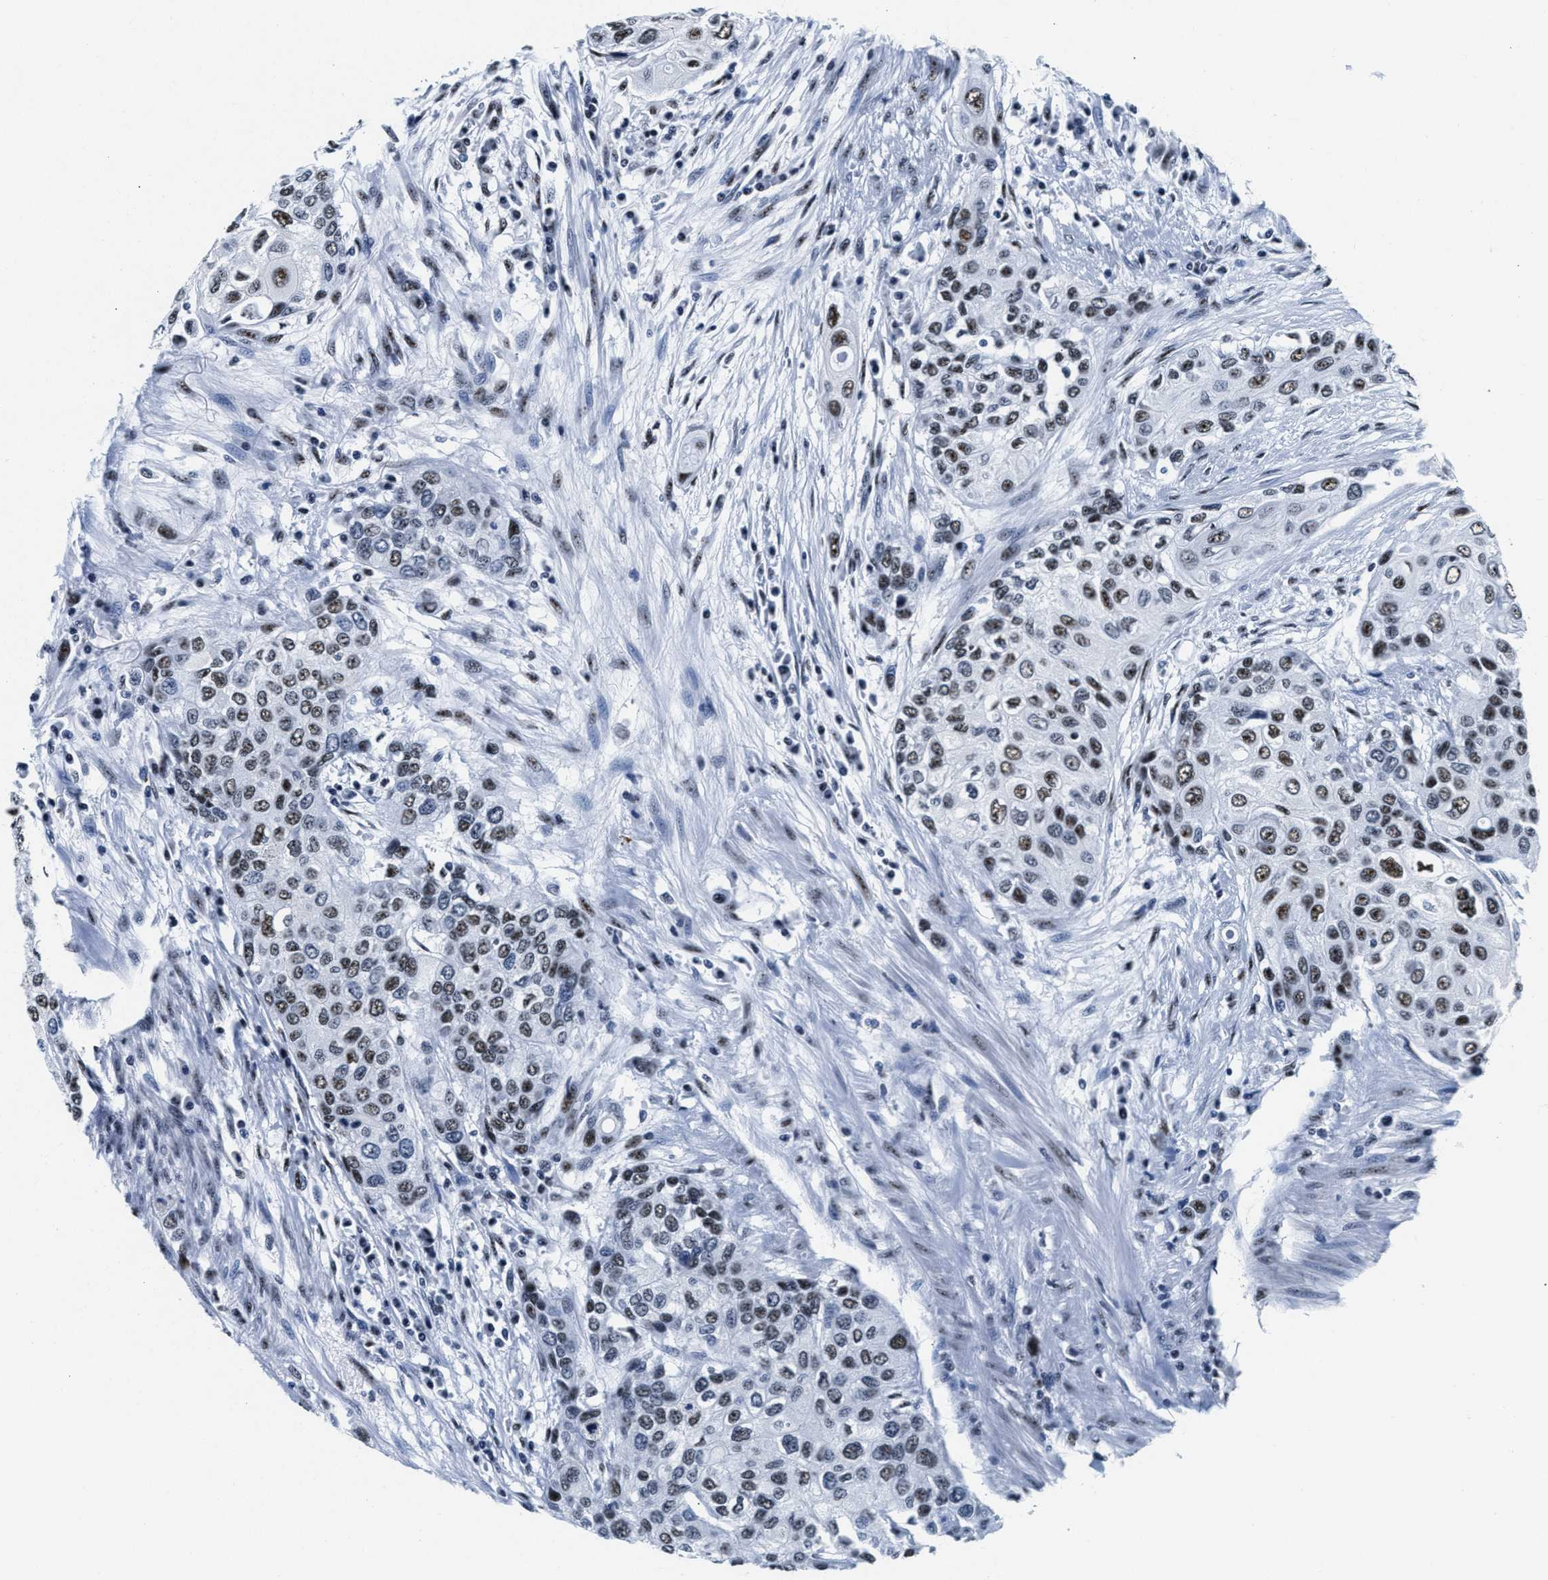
{"staining": {"intensity": "moderate", "quantity": "25%-75%", "location": "nuclear"}, "tissue": "urothelial cancer", "cell_type": "Tumor cells", "image_type": "cancer", "snomed": [{"axis": "morphology", "description": "Urothelial carcinoma, High grade"}, {"axis": "topography", "description": "Urinary bladder"}], "caption": "This is an image of immunohistochemistry (IHC) staining of urothelial carcinoma (high-grade), which shows moderate positivity in the nuclear of tumor cells.", "gene": "RAD50", "patient": {"sex": "female", "age": 56}}